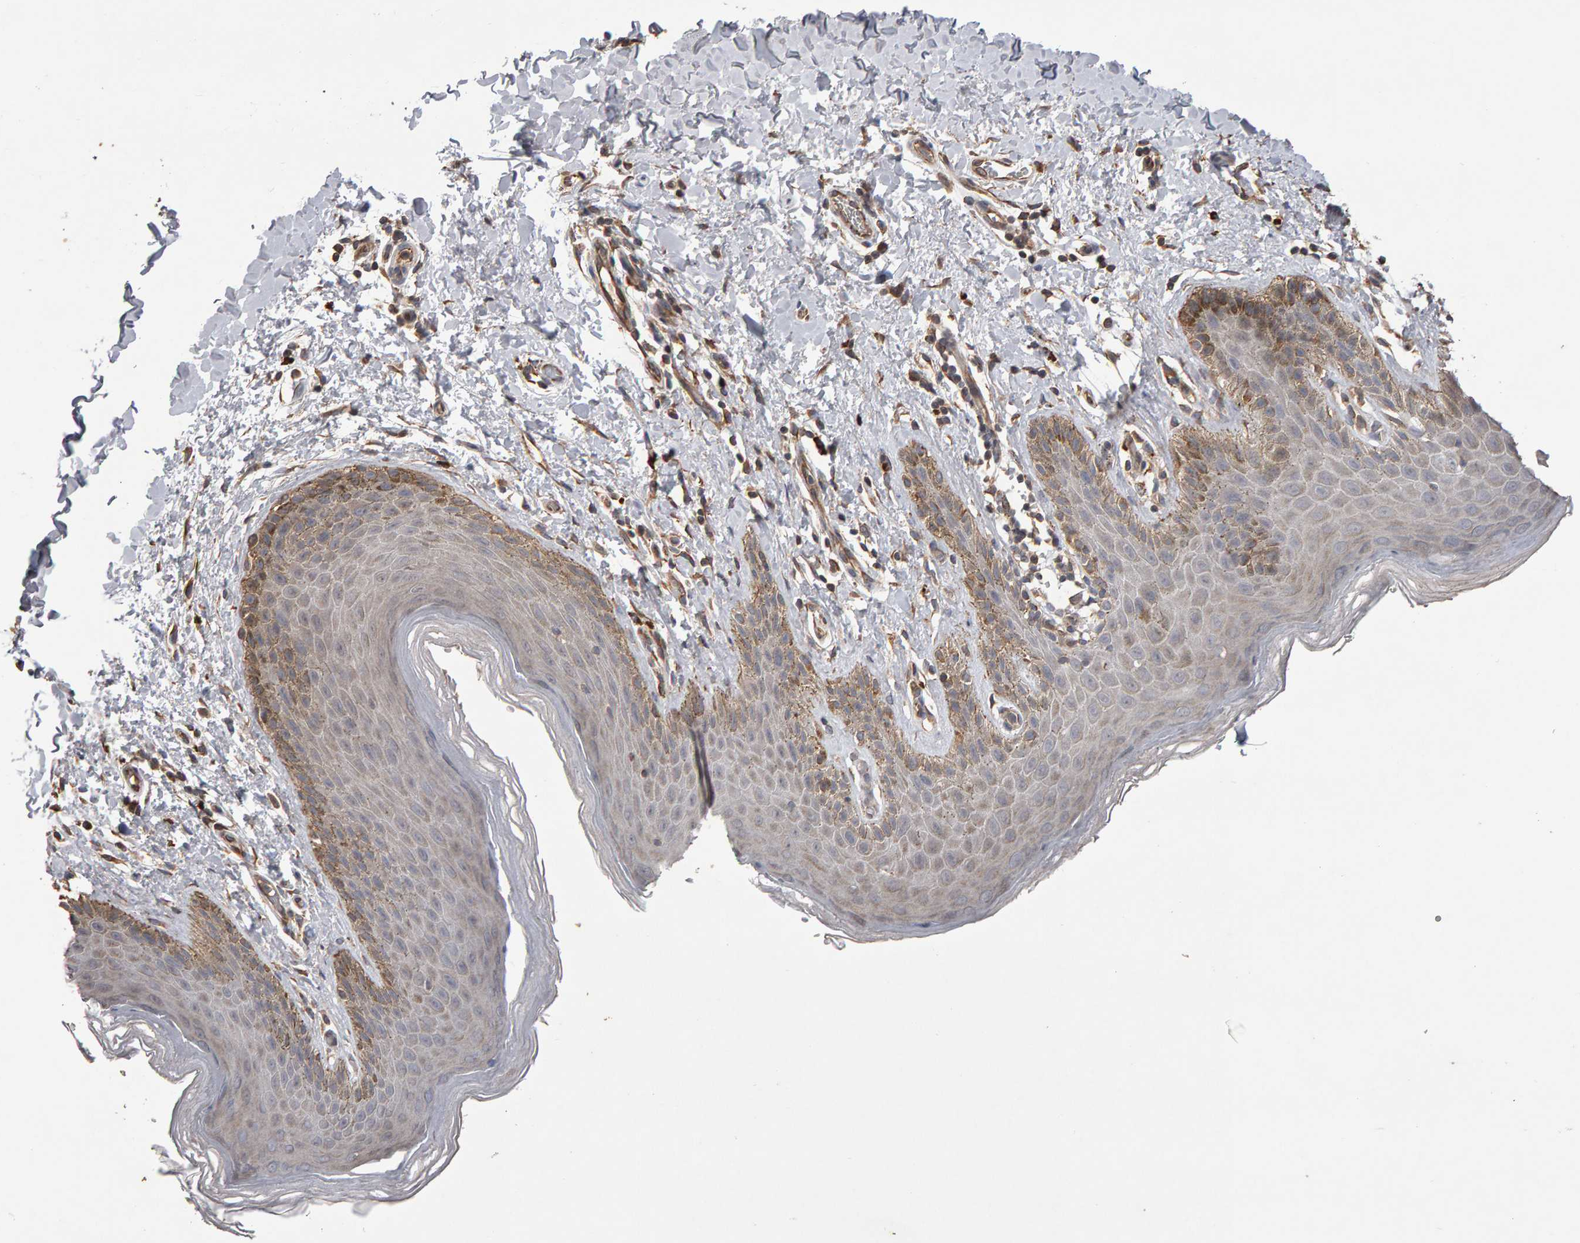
{"staining": {"intensity": "weak", "quantity": "<25%", "location": "cytoplasmic/membranous"}, "tissue": "skin", "cell_type": "Epidermal cells", "image_type": "normal", "snomed": [{"axis": "morphology", "description": "Normal tissue, NOS"}, {"axis": "topography", "description": "Anal"}, {"axis": "topography", "description": "Peripheral nerve tissue"}], "caption": "High power microscopy photomicrograph of an immunohistochemistry (IHC) photomicrograph of benign skin, revealing no significant expression in epidermal cells. The staining is performed using DAB (3,3'-diaminobenzidine) brown chromogen with nuclei counter-stained in using hematoxylin.", "gene": "COASY", "patient": {"sex": "male", "age": 44}}